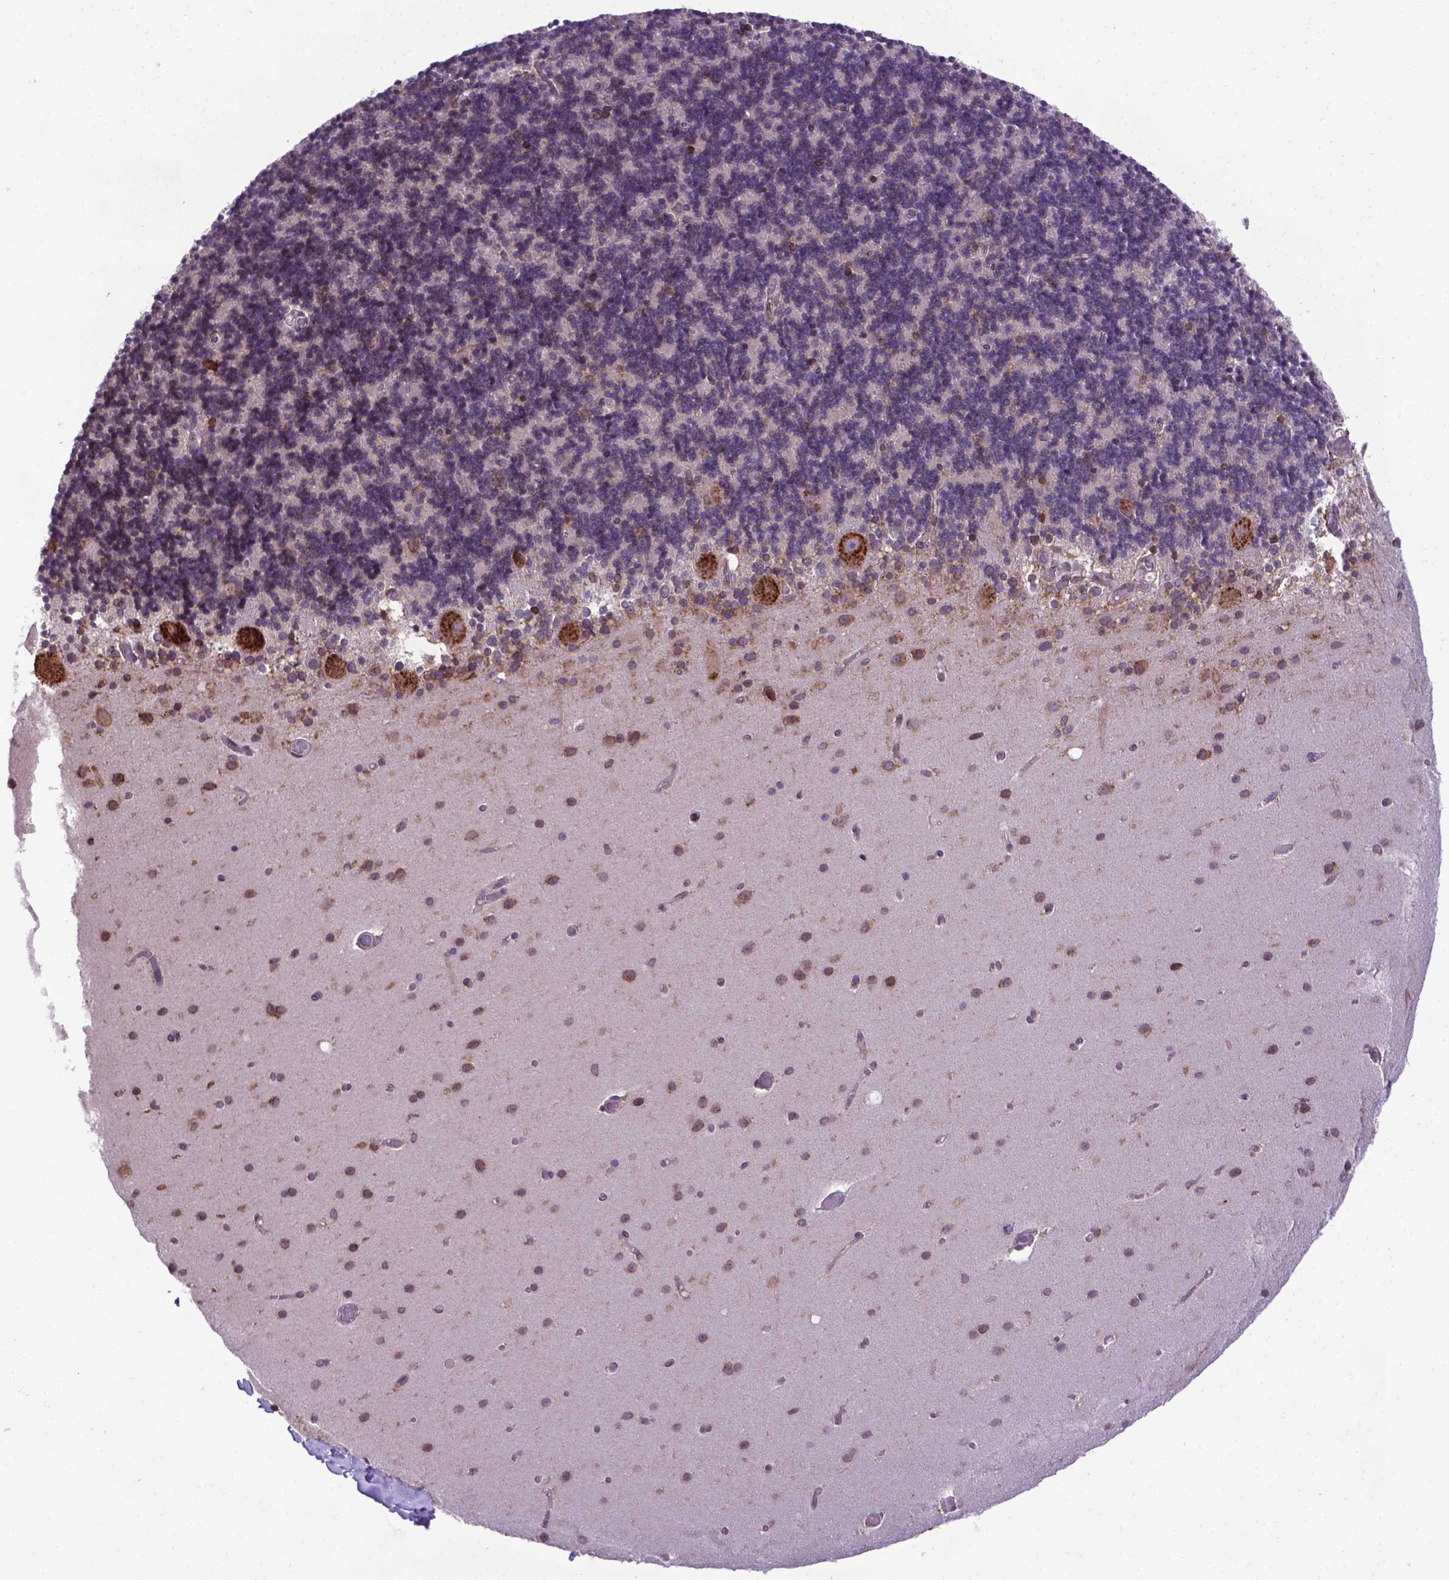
{"staining": {"intensity": "weak", "quantity": "<25%", "location": "cytoplasmic/membranous"}, "tissue": "cerebellum", "cell_type": "Cells in granular layer", "image_type": "normal", "snomed": [{"axis": "morphology", "description": "Normal tissue, NOS"}, {"axis": "topography", "description": "Cerebellum"}], "caption": "Immunohistochemical staining of benign cerebellum displays no significant positivity in cells in granular layer. The staining was performed using DAB (3,3'-diaminobenzidine) to visualize the protein expression in brown, while the nuclei were stained in blue with hematoxylin (Magnification: 20x).", "gene": "ENSG00000269590", "patient": {"sex": "male", "age": 70}}